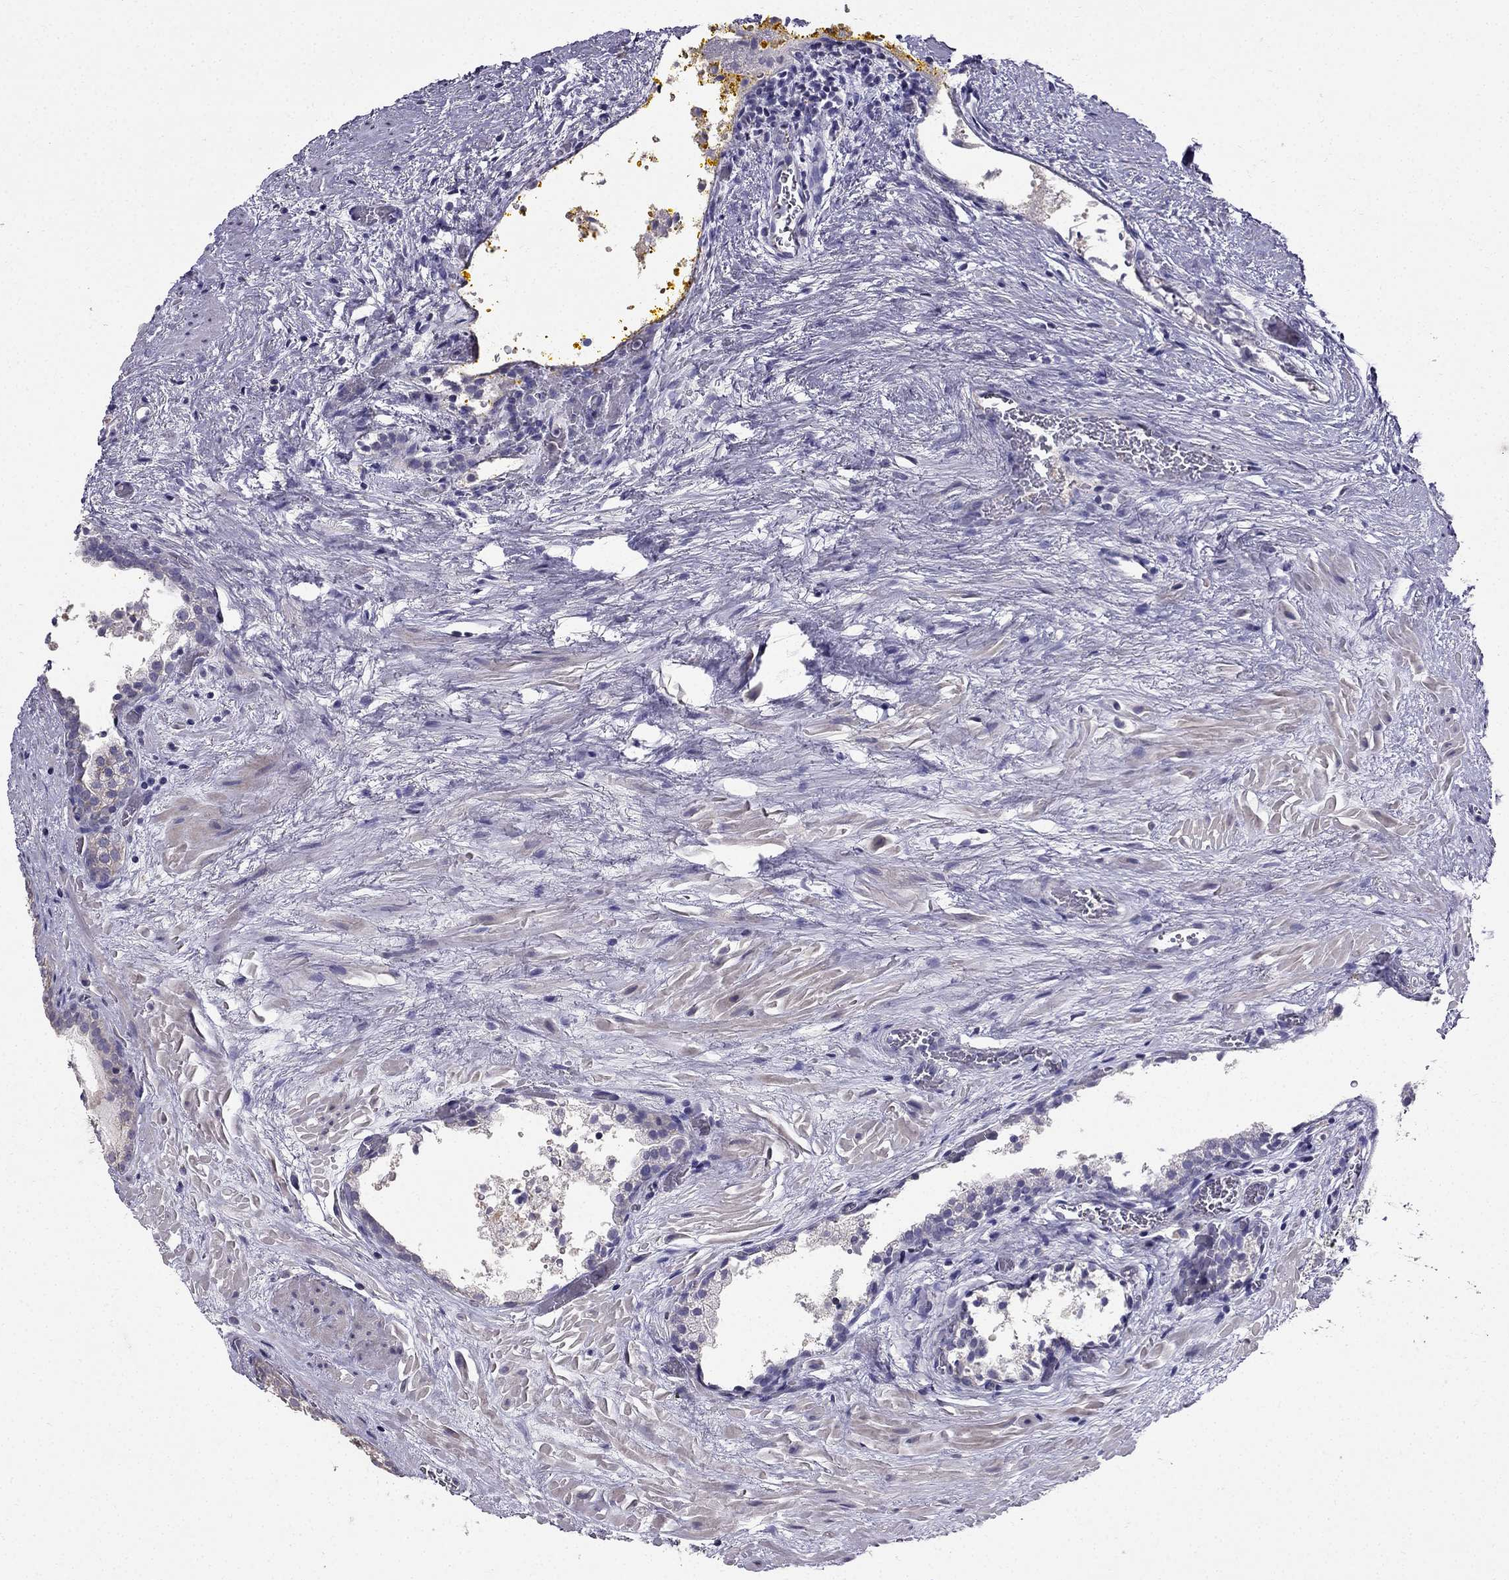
{"staining": {"intensity": "negative", "quantity": "none", "location": "none"}, "tissue": "prostate cancer", "cell_type": "Tumor cells", "image_type": "cancer", "snomed": [{"axis": "morphology", "description": "Adenocarcinoma, NOS"}, {"axis": "topography", "description": "Prostate"}], "caption": "Immunohistochemistry (IHC) image of neoplastic tissue: human prostate cancer stained with DAB displays no significant protein expression in tumor cells.", "gene": "AS3MT", "patient": {"sex": "male", "age": 66}}